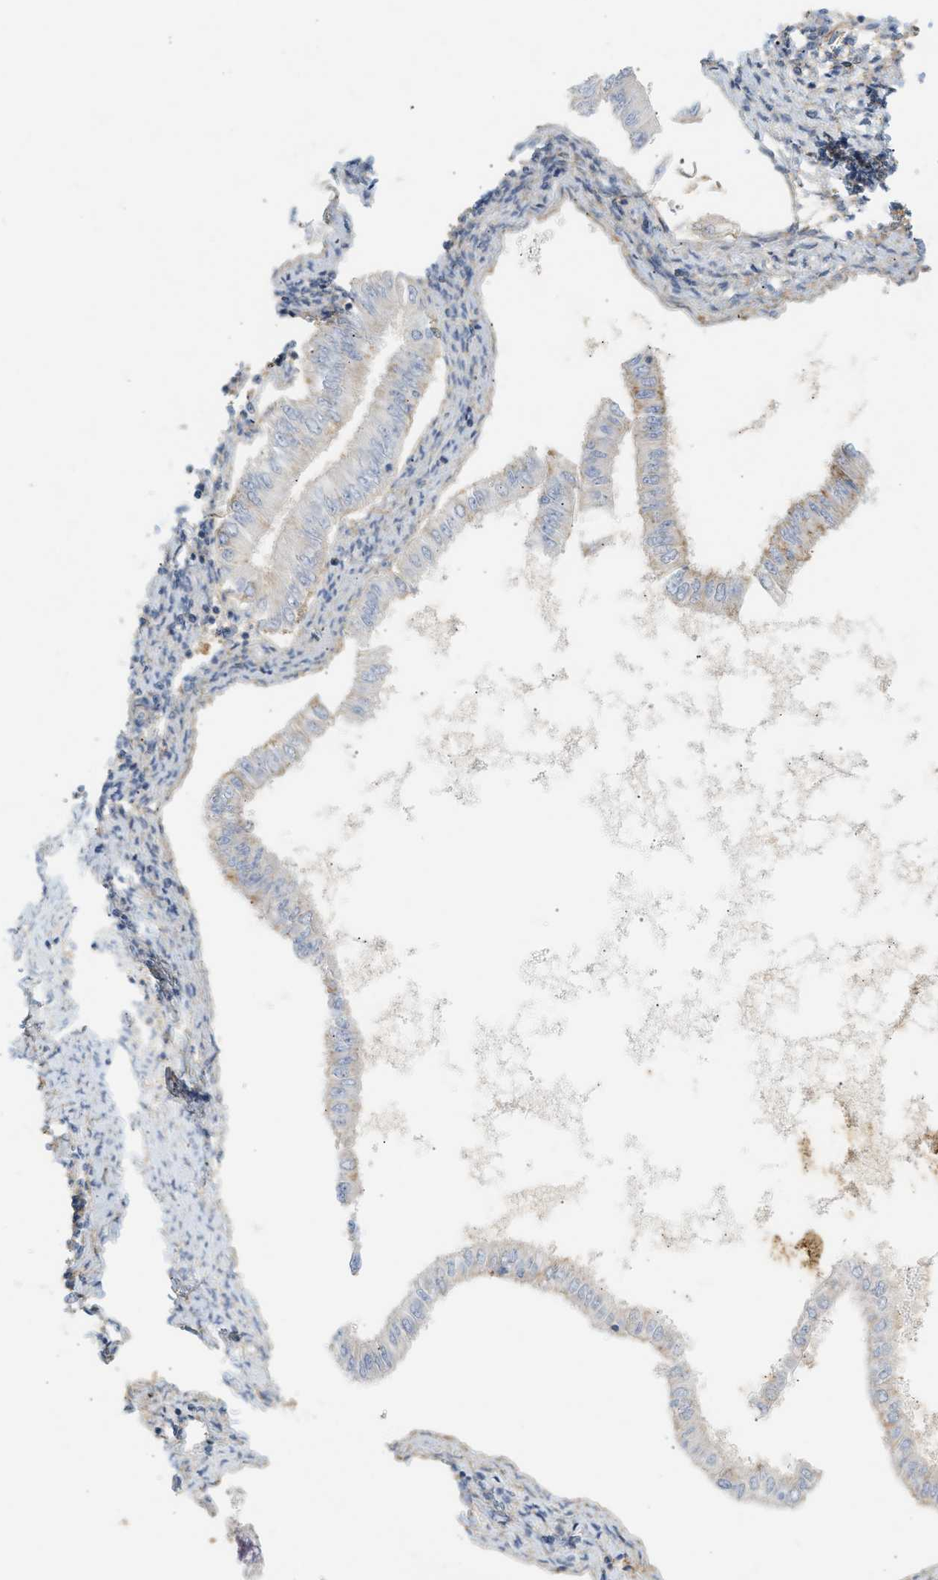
{"staining": {"intensity": "weak", "quantity": "<25%", "location": "cytoplasmic/membranous"}, "tissue": "endometrial cancer", "cell_type": "Tumor cells", "image_type": "cancer", "snomed": [{"axis": "morphology", "description": "Adenocarcinoma, NOS"}, {"axis": "topography", "description": "Endometrium"}], "caption": "Immunohistochemistry (IHC) of endometrial cancer demonstrates no expression in tumor cells.", "gene": "BVES", "patient": {"sex": "female", "age": 53}}